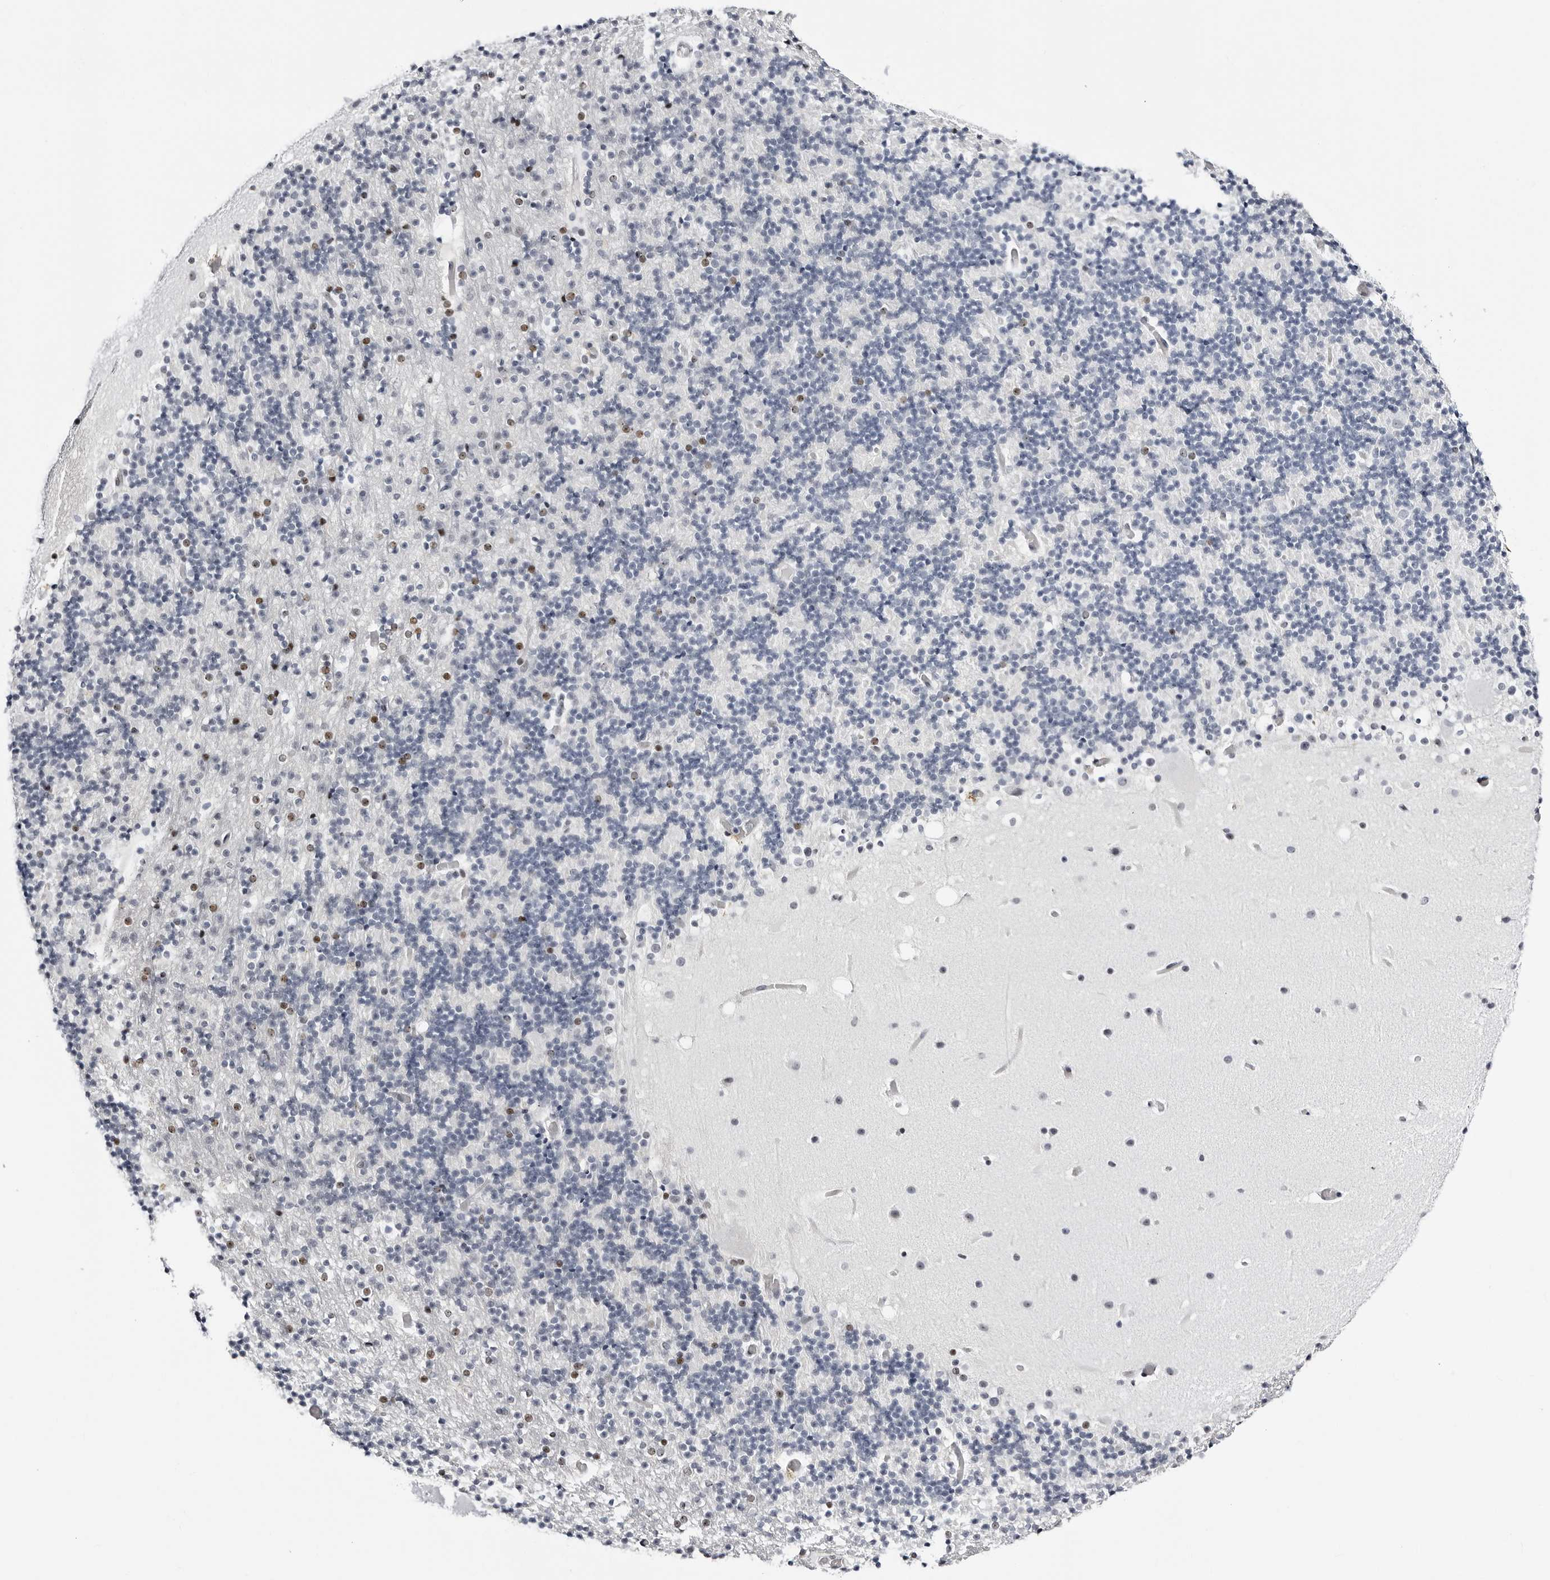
{"staining": {"intensity": "moderate", "quantity": "<25%", "location": "nuclear"}, "tissue": "cerebellum", "cell_type": "Cells in granular layer", "image_type": "normal", "snomed": [{"axis": "morphology", "description": "Normal tissue, NOS"}, {"axis": "topography", "description": "Cerebellum"}], "caption": "Immunohistochemical staining of unremarkable cerebellum displays <25% levels of moderate nuclear protein expression in about <25% of cells in granular layer.", "gene": "VEZF1", "patient": {"sex": "male", "age": 57}}